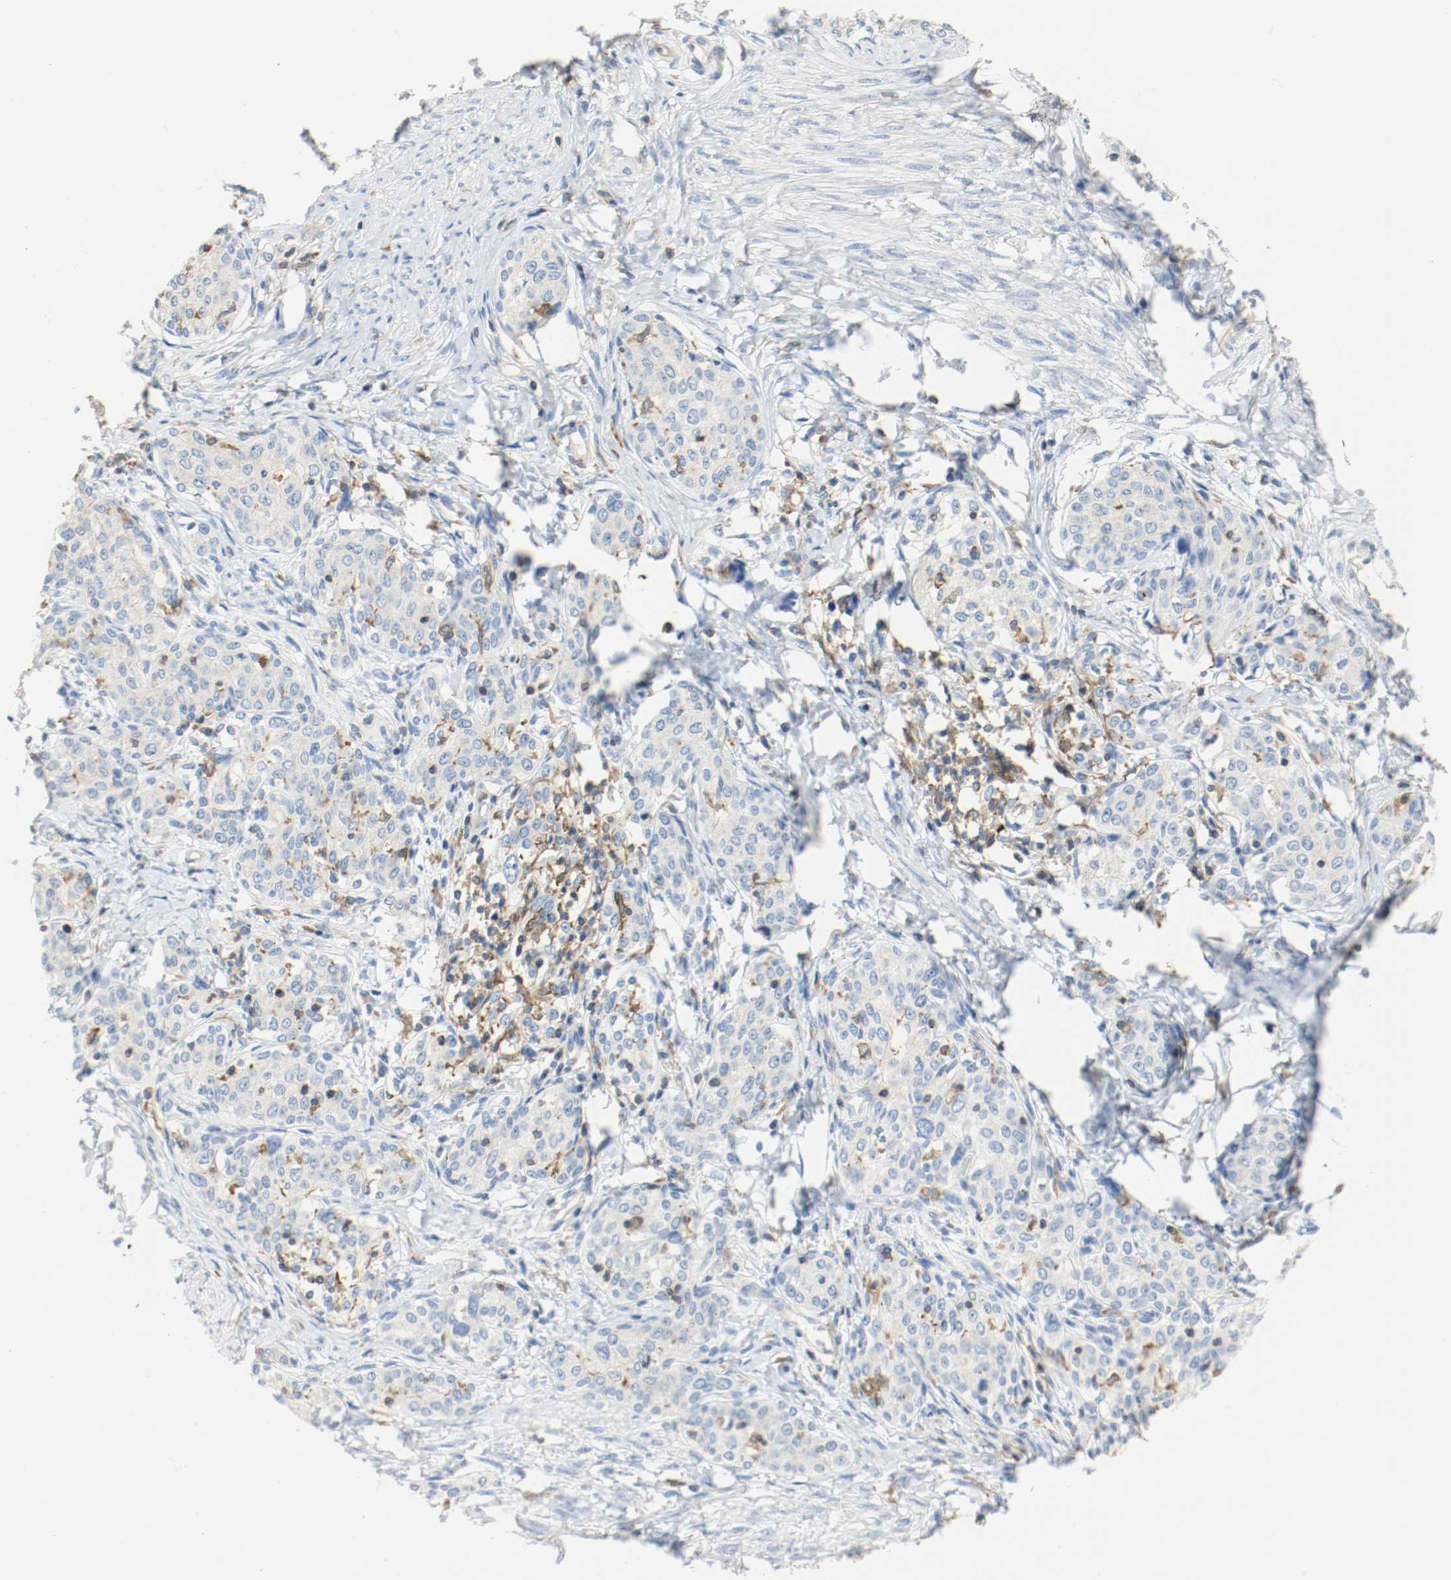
{"staining": {"intensity": "weak", "quantity": "25%-75%", "location": "cytoplasmic/membranous"}, "tissue": "cervical cancer", "cell_type": "Tumor cells", "image_type": "cancer", "snomed": [{"axis": "morphology", "description": "Squamous cell carcinoma, NOS"}, {"axis": "morphology", "description": "Adenocarcinoma, NOS"}, {"axis": "topography", "description": "Cervix"}], "caption": "The micrograph shows staining of cervical adenocarcinoma, revealing weak cytoplasmic/membranous protein staining (brown color) within tumor cells. The protein of interest is shown in brown color, while the nuclei are stained blue.", "gene": "ARPC1B", "patient": {"sex": "female", "age": 52}}